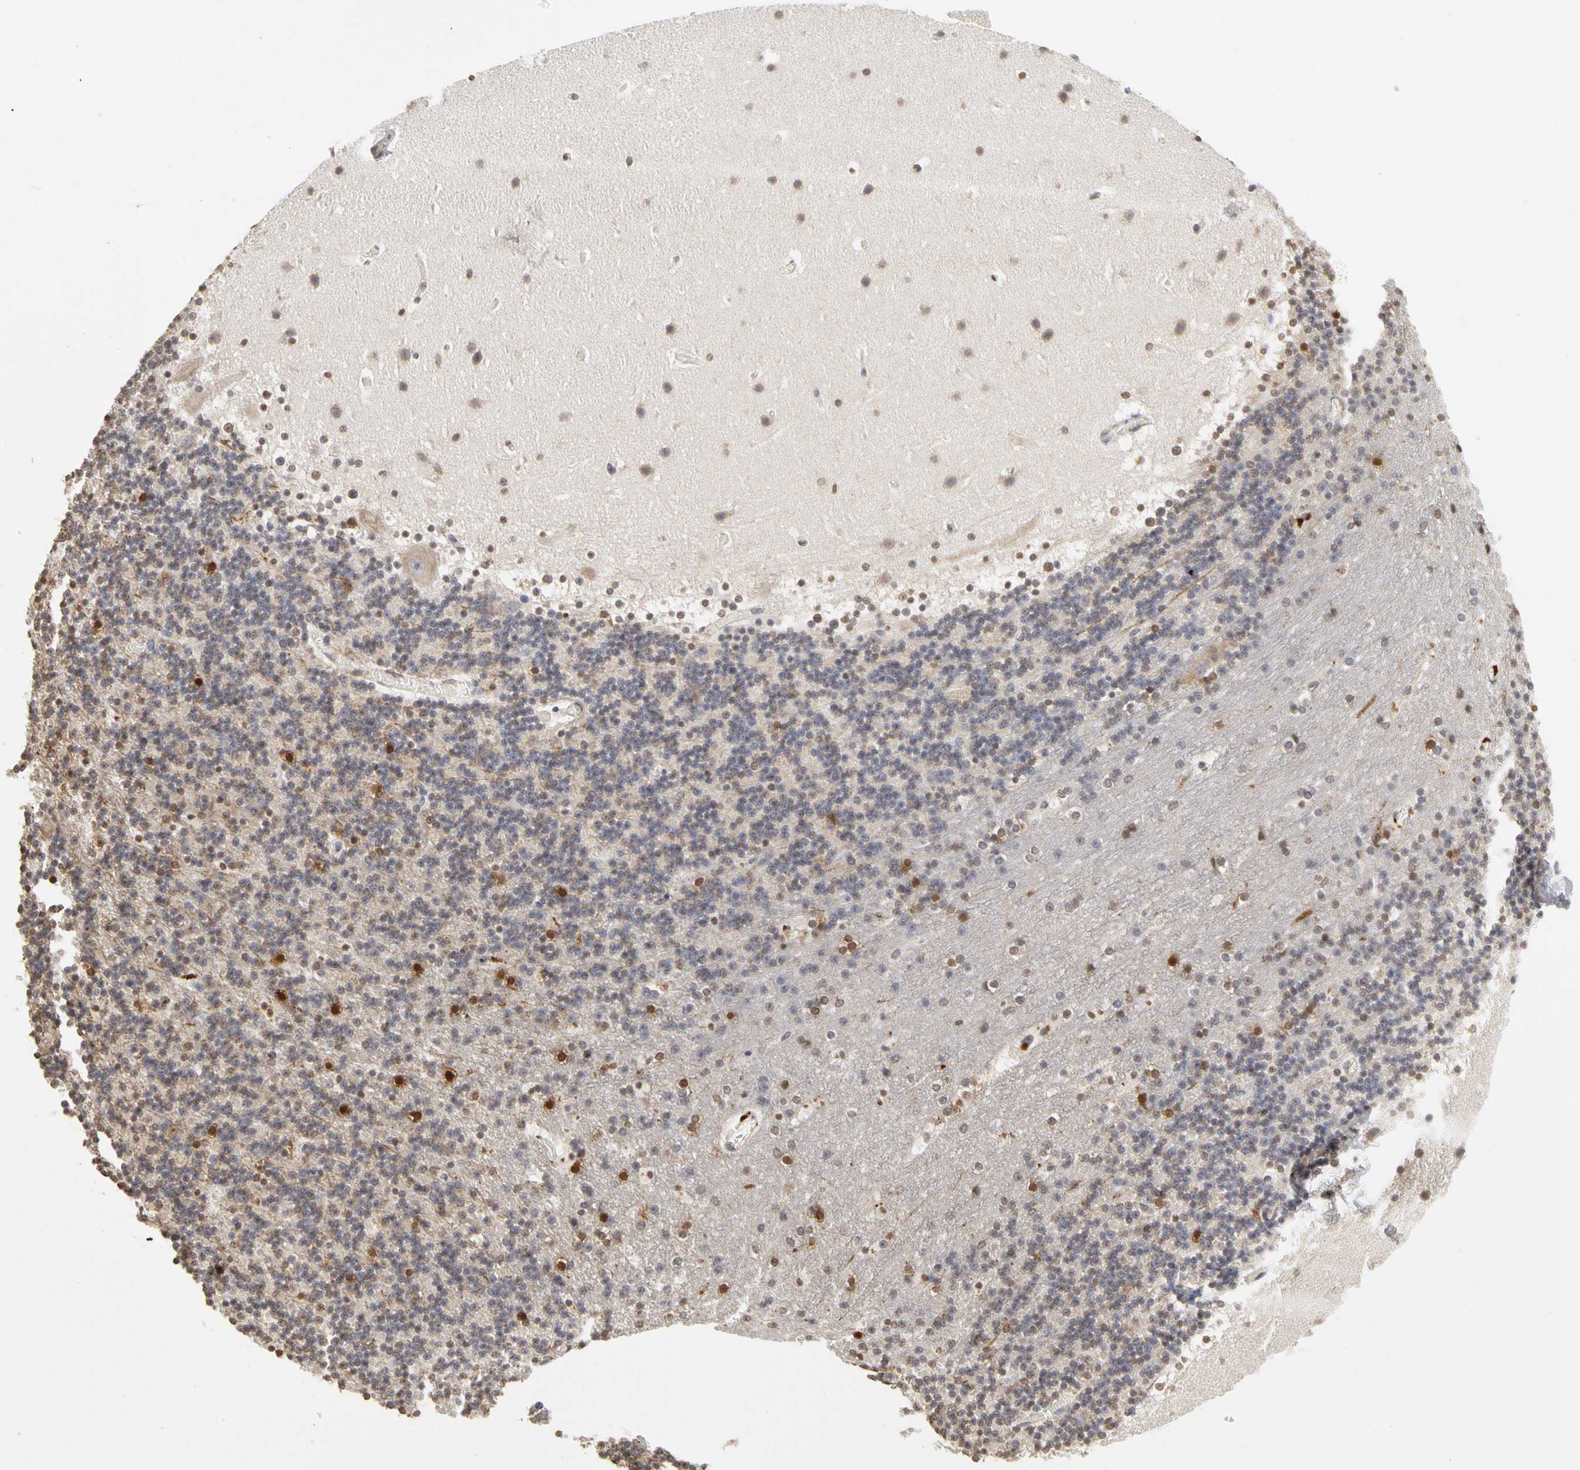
{"staining": {"intensity": "strong", "quantity": "25%-75%", "location": "cytoplasmic/membranous,nuclear"}, "tissue": "cerebellum", "cell_type": "Cells in granular layer", "image_type": "normal", "snomed": [{"axis": "morphology", "description": "Normal tissue, NOS"}, {"axis": "topography", "description": "Cerebellum"}], "caption": "IHC image of unremarkable cerebellum stained for a protein (brown), which shows high levels of strong cytoplasmic/membranous,nuclear expression in about 25%-75% of cells in granular layer.", "gene": "IRAK1", "patient": {"sex": "male", "age": 45}}